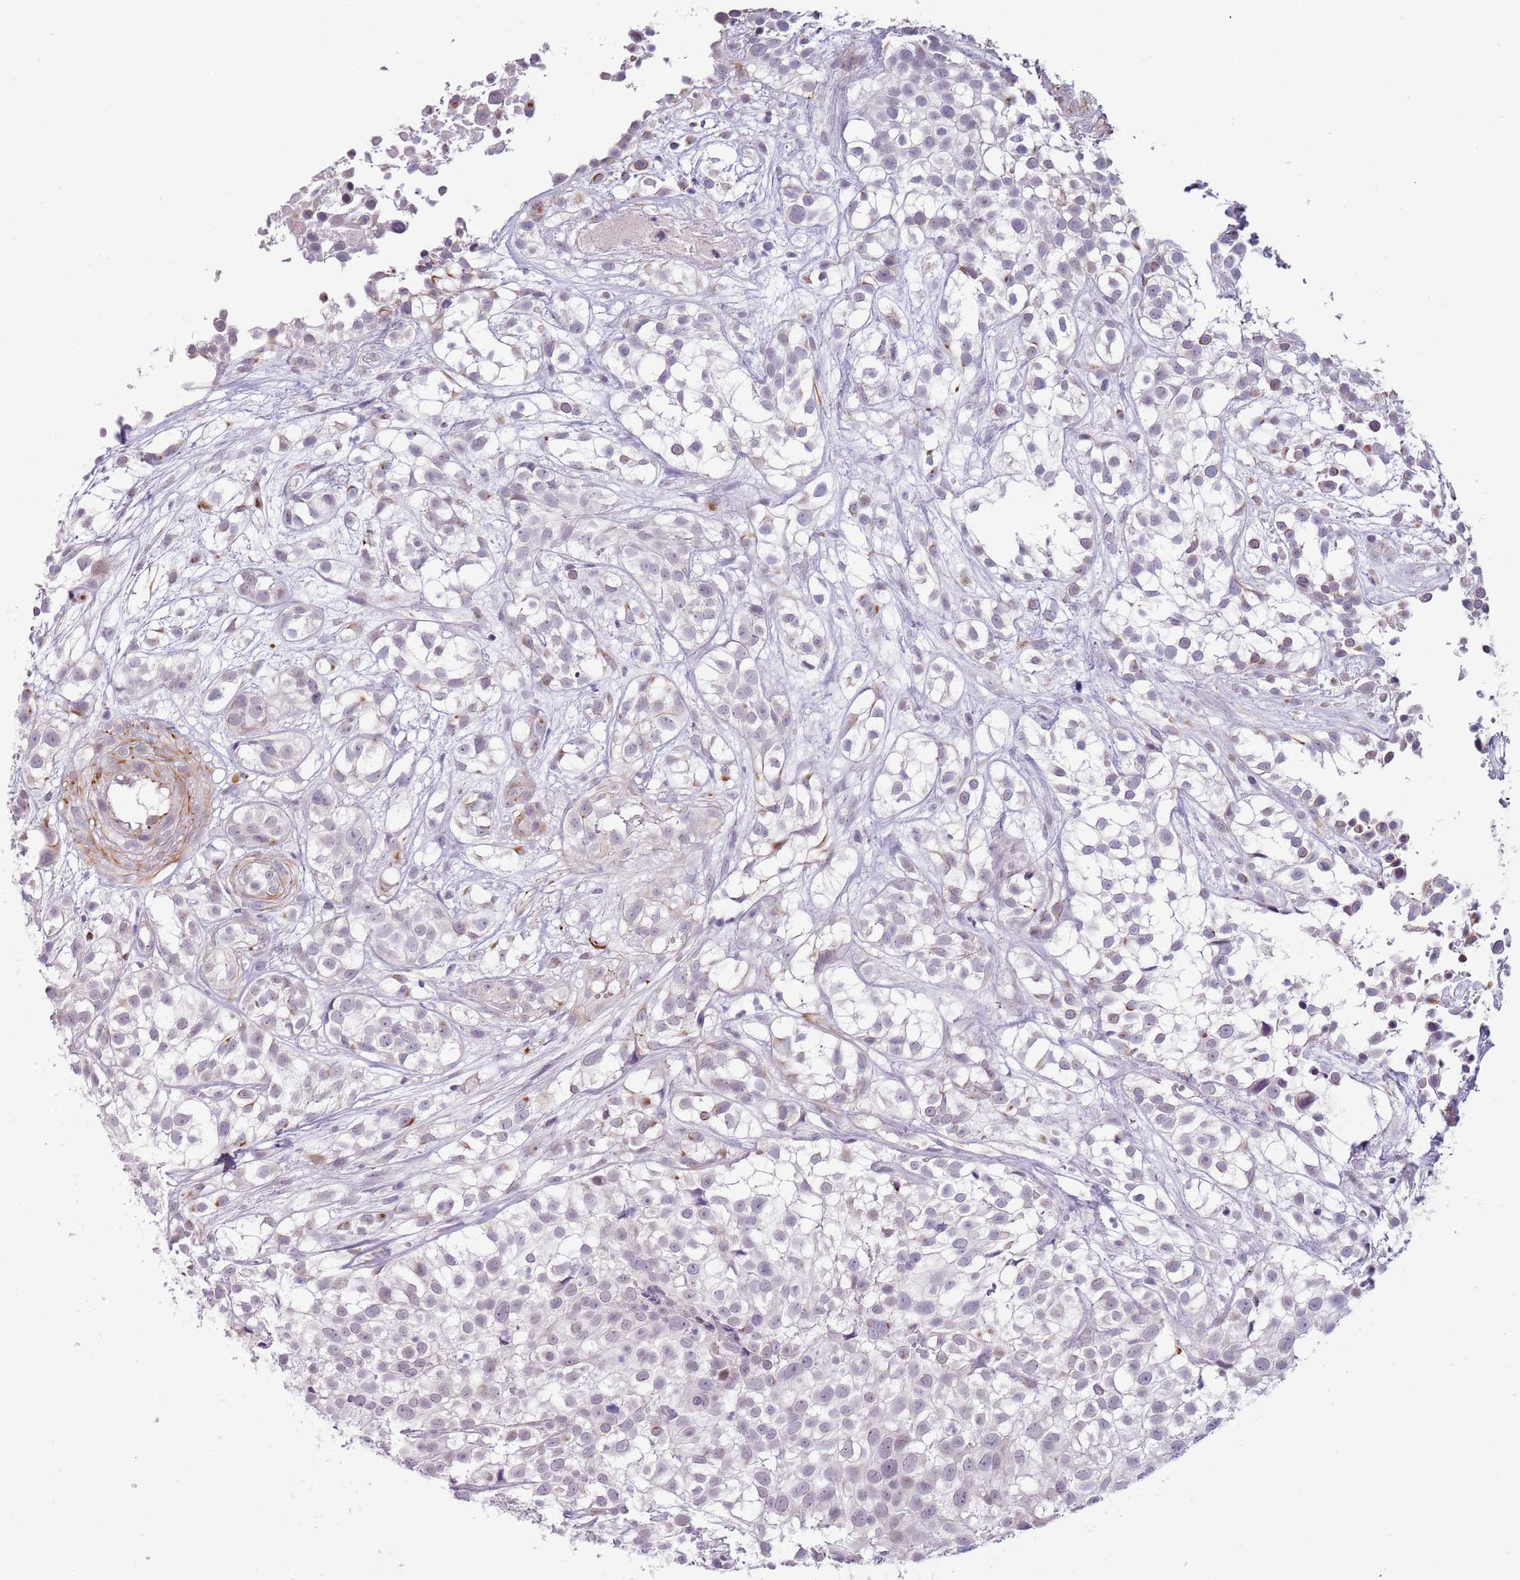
{"staining": {"intensity": "negative", "quantity": "none", "location": "none"}, "tissue": "urothelial cancer", "cell_type": "Tumor cells", "image_type": "cancer", "snomed": [{"axis": "morphology", "description": "Urothelial carcinoma, High grade"}, {"axis": "topography", "description": "Urinary bladder"}], "caption": "The immunohistochemistry (IHC) micrograph has no significant staining in tumor cells of urothelial cancer tissue.", "gene": "NBPF3", "patient": {"sex": "male", "age": 56}}